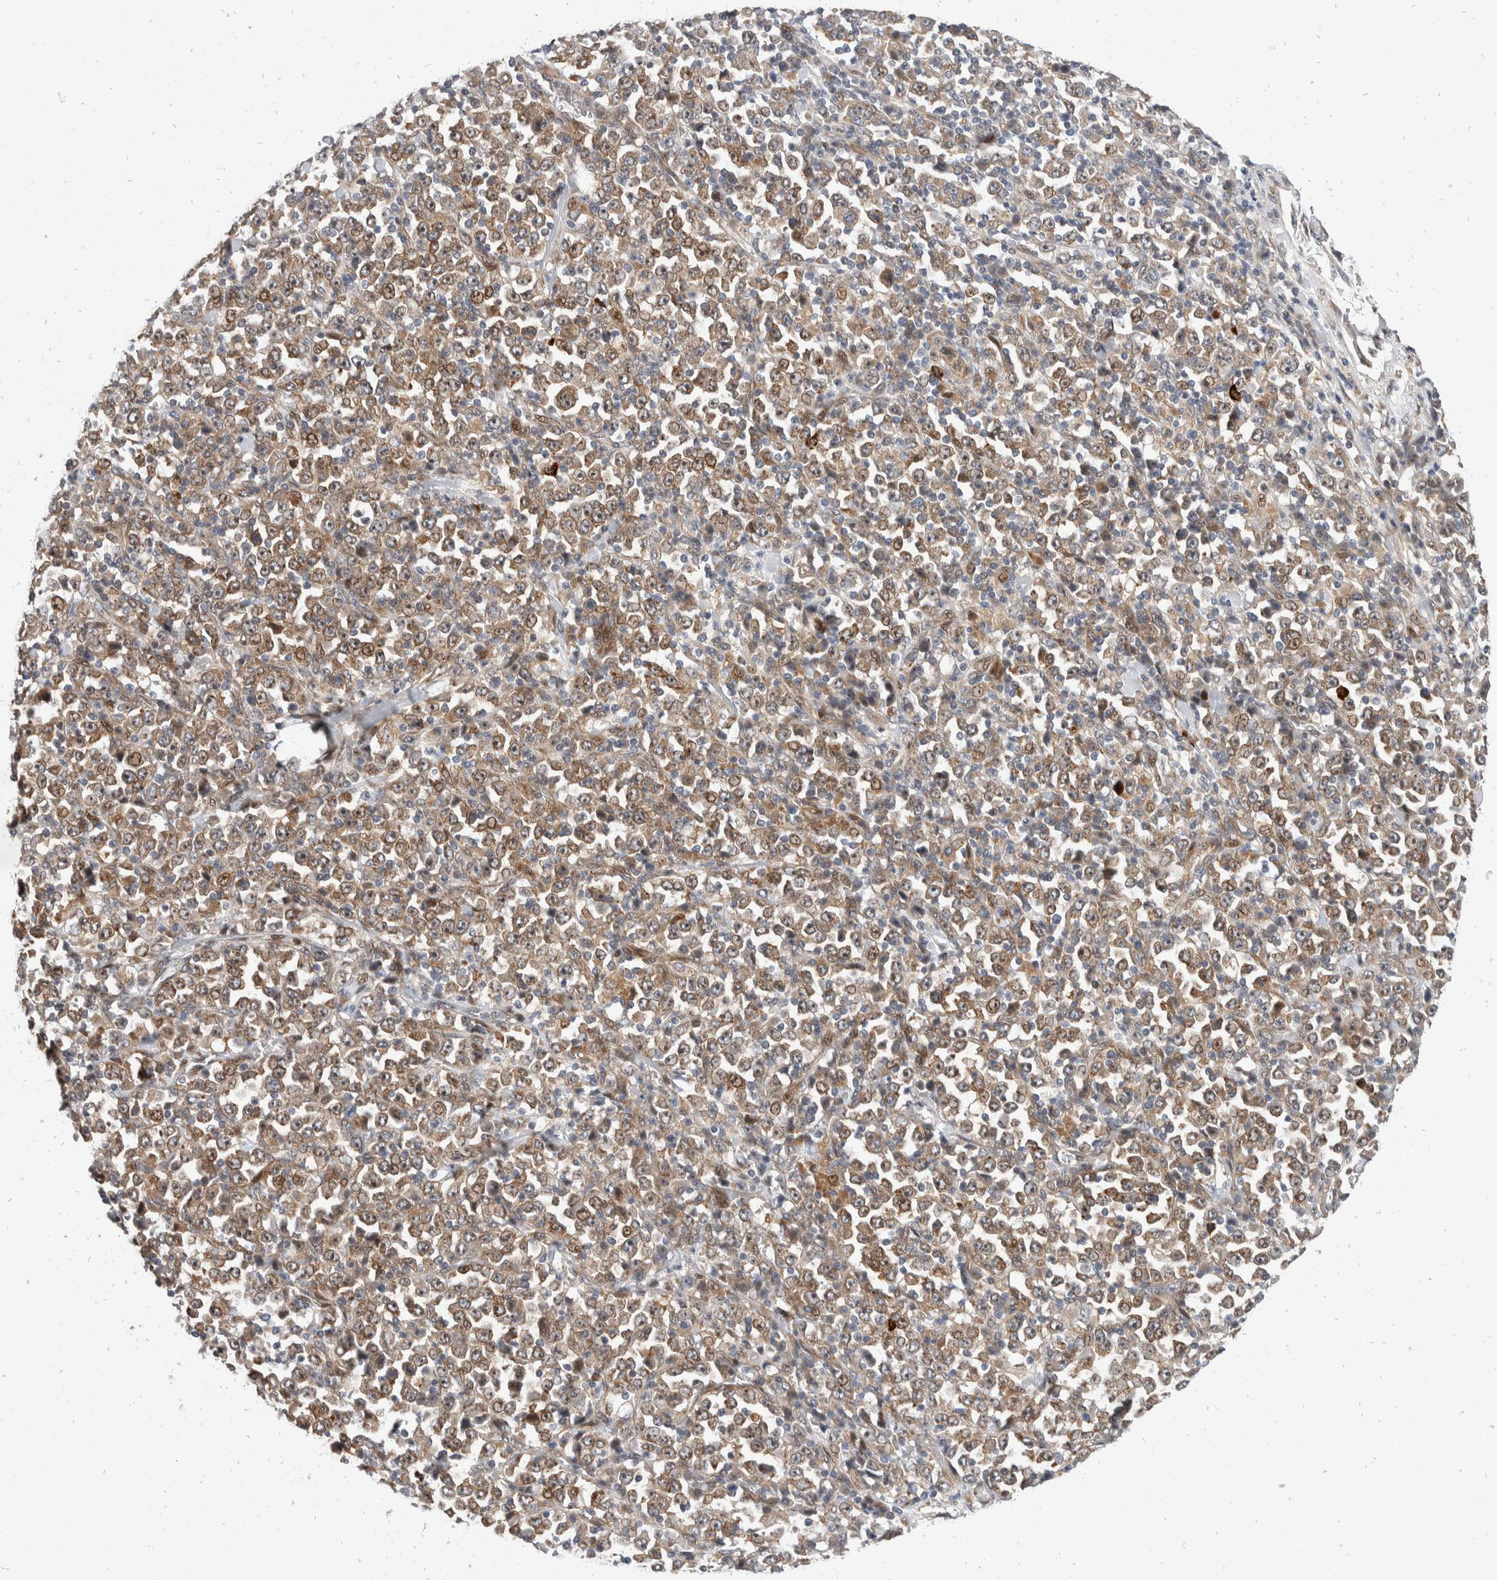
{"staining": {"intensity": "moderate", "quantity": "25%-75%", "location": "cytoplasmic/membranous,nuclear"}, "tissue": "stomach cancer", "cell_type": "Tumor cells", "image_type": "cancer", "snomed": [{"axis": "morphology", "description": "Normal tissue, NOS"}, {"axis": "morphology", "description": "Adenocarcinoma, NOS"}, {"axis": "topography", "description": "Stomach, upper"}, {"axis": "topography", "description": "Stomach"}], "caption": "Tumor cells show medium levels of moderate cytoplasmic/membranous and nuclear positivity in approximately 25%-75% of cells in stomach cancer.", "gene": "ZNF703", "patient": {"sex": "male", "age": 59}}